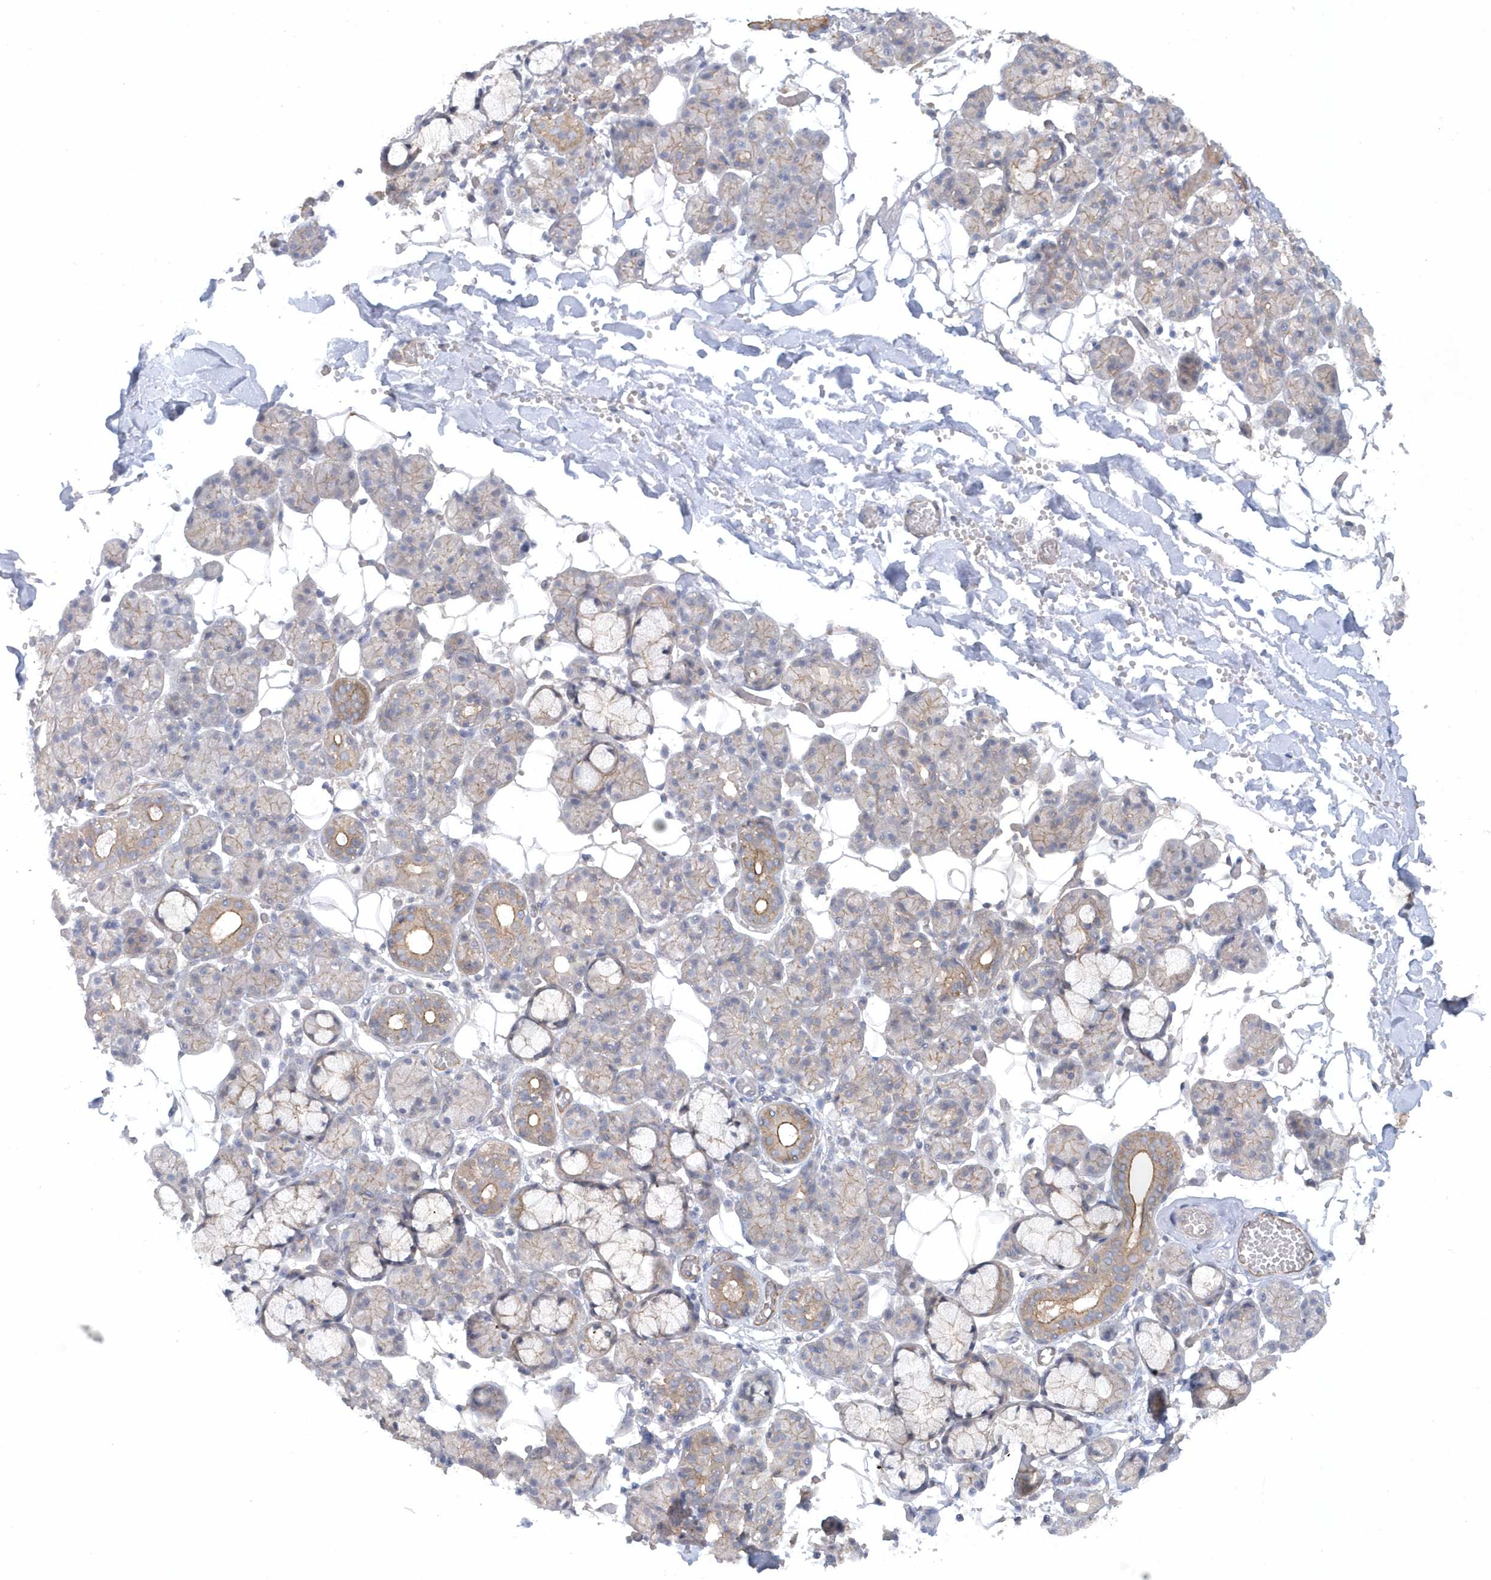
{"staining": {"intensity": "weak", "quantity": "<25%", "location": "cytoplasmic/membranous"}, "tissue": "salivary gland", "cell_type": "Glandular cells", "image_type": "normal", "snomed": [{"axis": "morphology", "description": "Normal tissue, NOS"}, {"axis": "topography", "description": "Salivary gland"}], "caption": "This is a histopathology image of immunohistochemistry staining of unremarkable salivary gland, which shows no staining in glandular cells.", "gene": "RAI14", "patient": {"sex": "male", "age": 63}}